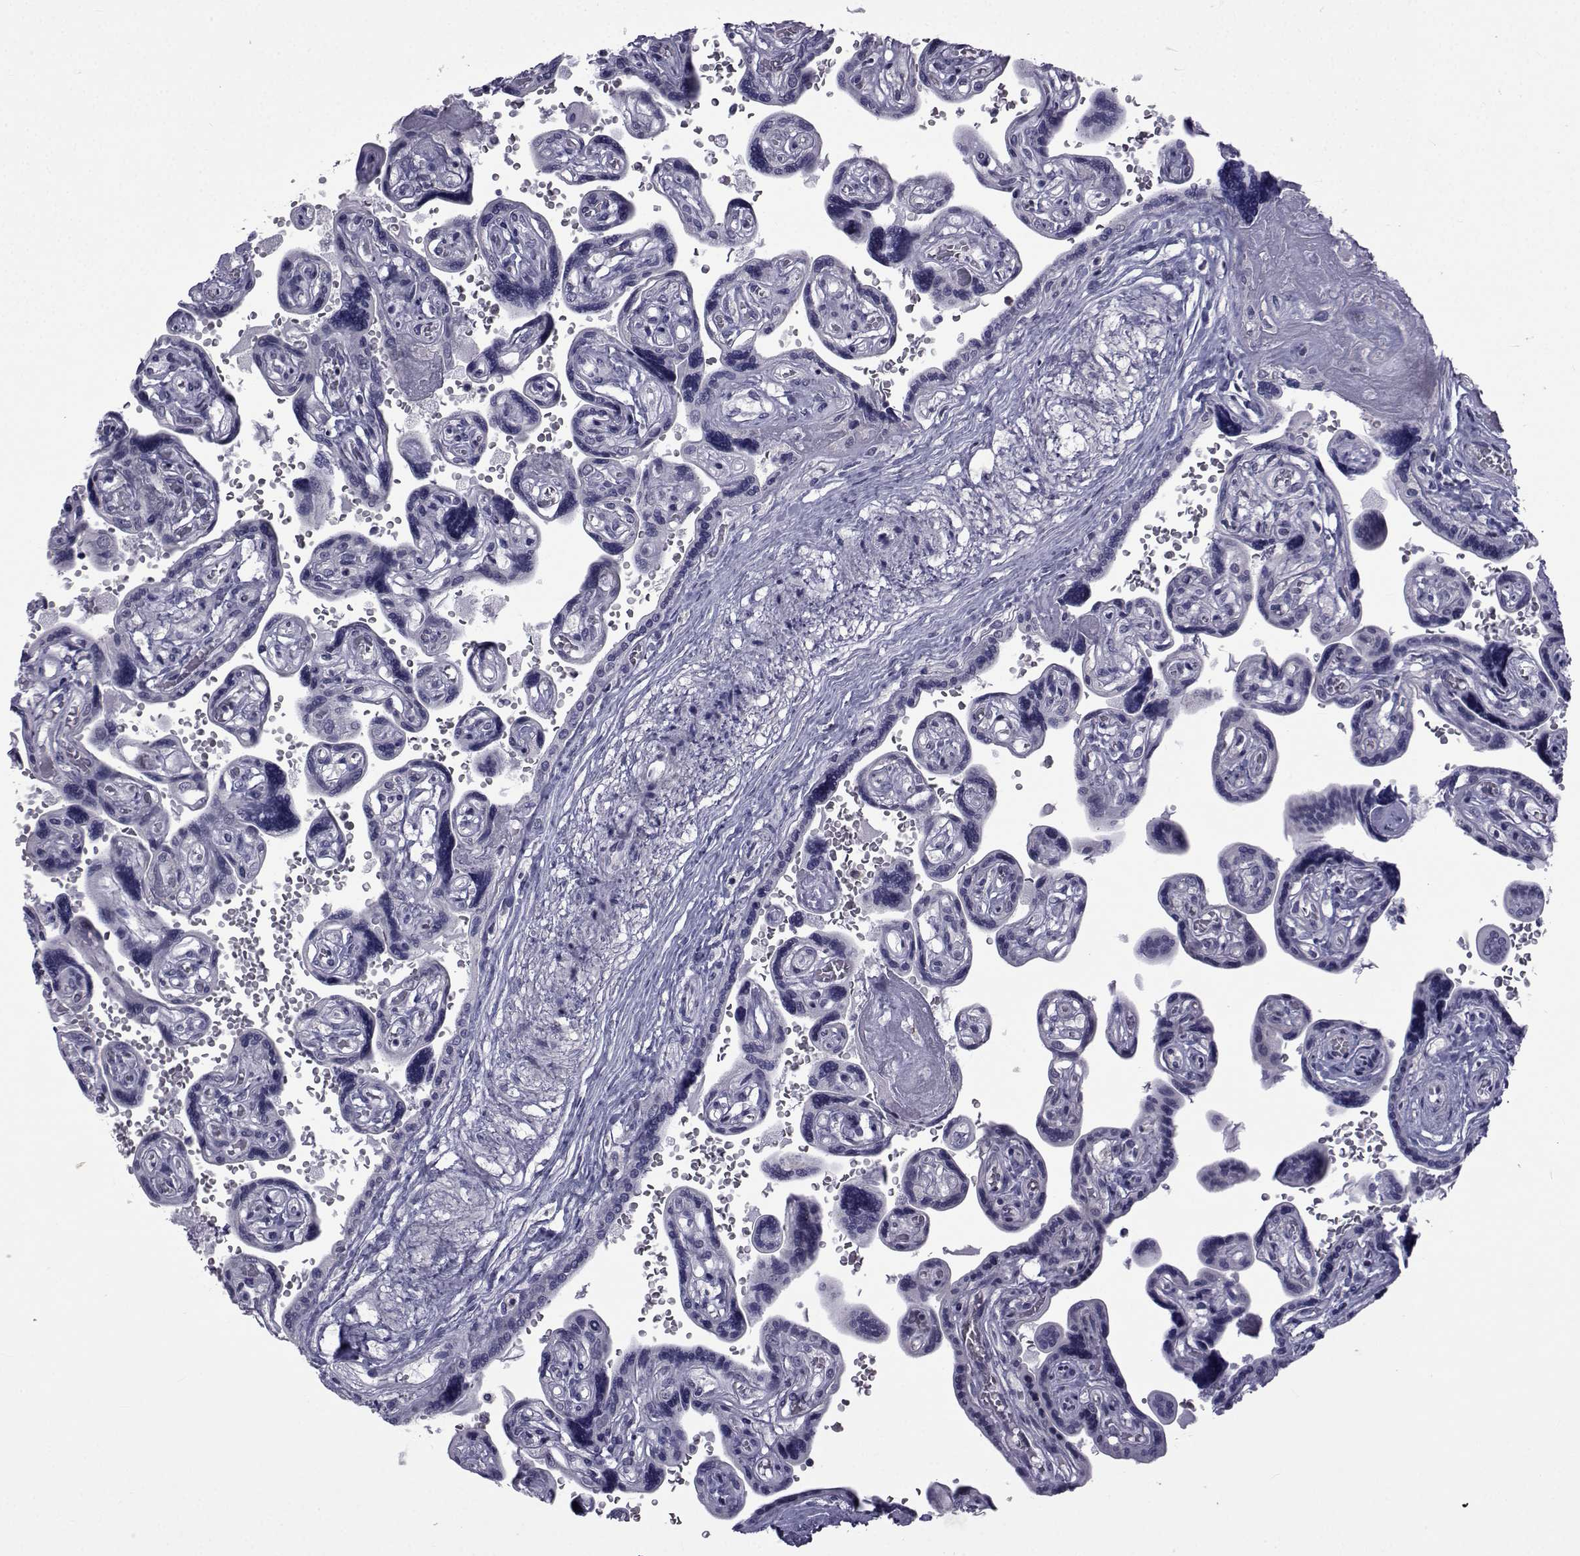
{"staining": {"intensity": "negative", "quantity": "none", "location": "none"}, "tissue": "placenta", "cell_type": "Decidual cells", "image_type": "normal", "snomed": [{"axis": "morphology", "description": "Normal tissue, NOS"}, {"axis": "topography", "description": "Placenta"}], "caption": "Protein analysis of normal placenta demonstrates no significant expression in decidual cells. The staining is performed using DAB (3,3'-diaminobenzidine) brown chromogen with nuclei counter-stained in using hematoxylin.", "gene": "SLC30A10", "patient": {"sex": "female", "age": 32}}